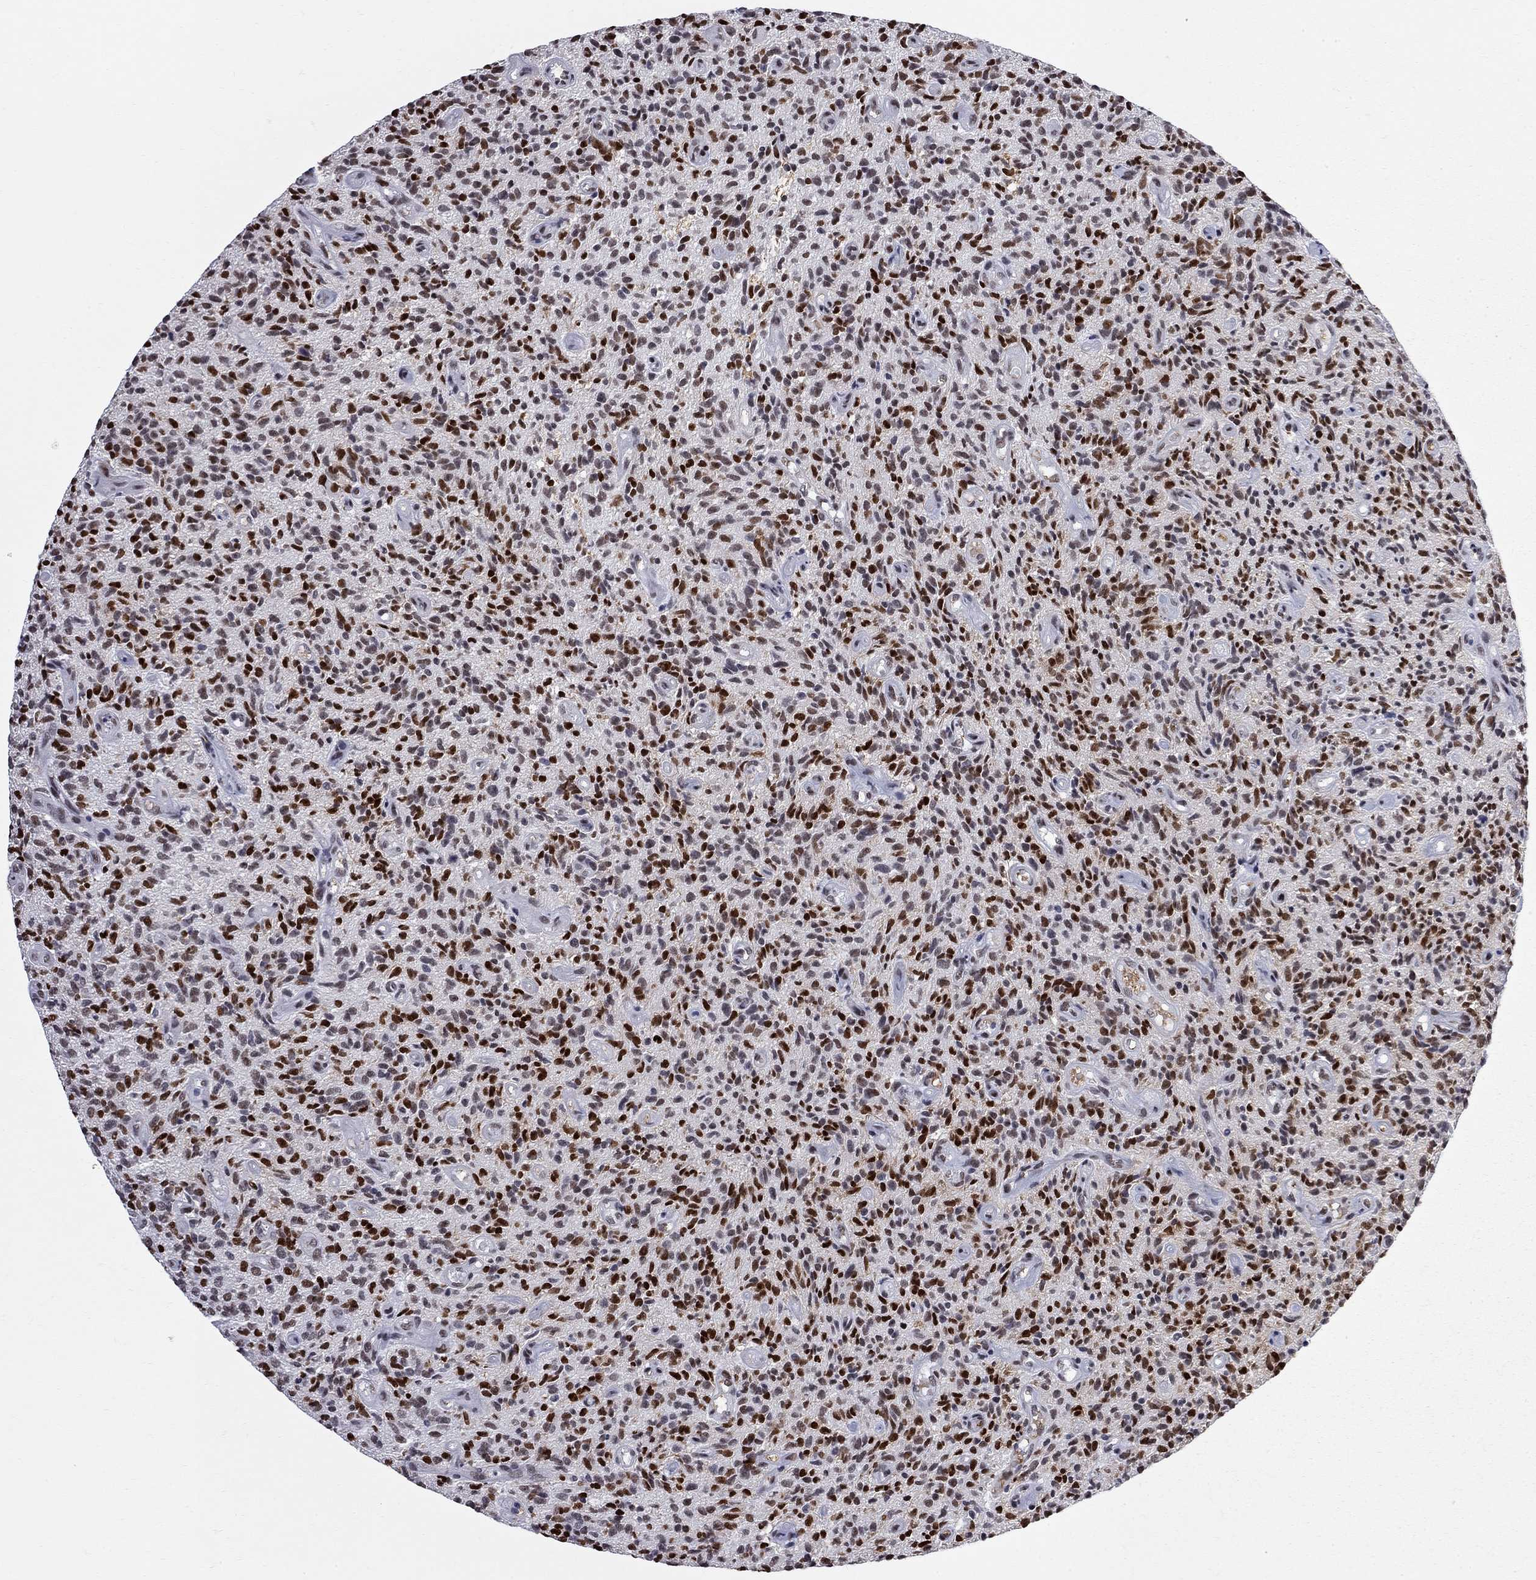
{"staining": {"intensity": "strong", "quantity": "25%-75%", "location": "nuclear"}, "tissue": "glioma", "cell_type": "Tumor cells", "image_type": "cancer", "snomed": [{"axis": "morphology", "description": "Glioma, malignant, High grade"}, {"axis": "topography", "description": "Brain"}], "caption": "This micrograph reveals immunohistochemistry staining of glioma, with high strong nuclear expression in about 25%-75% of tumor cells.", "gene": "ZBTB47", "patient": {"sex": "male", "age": 64}}